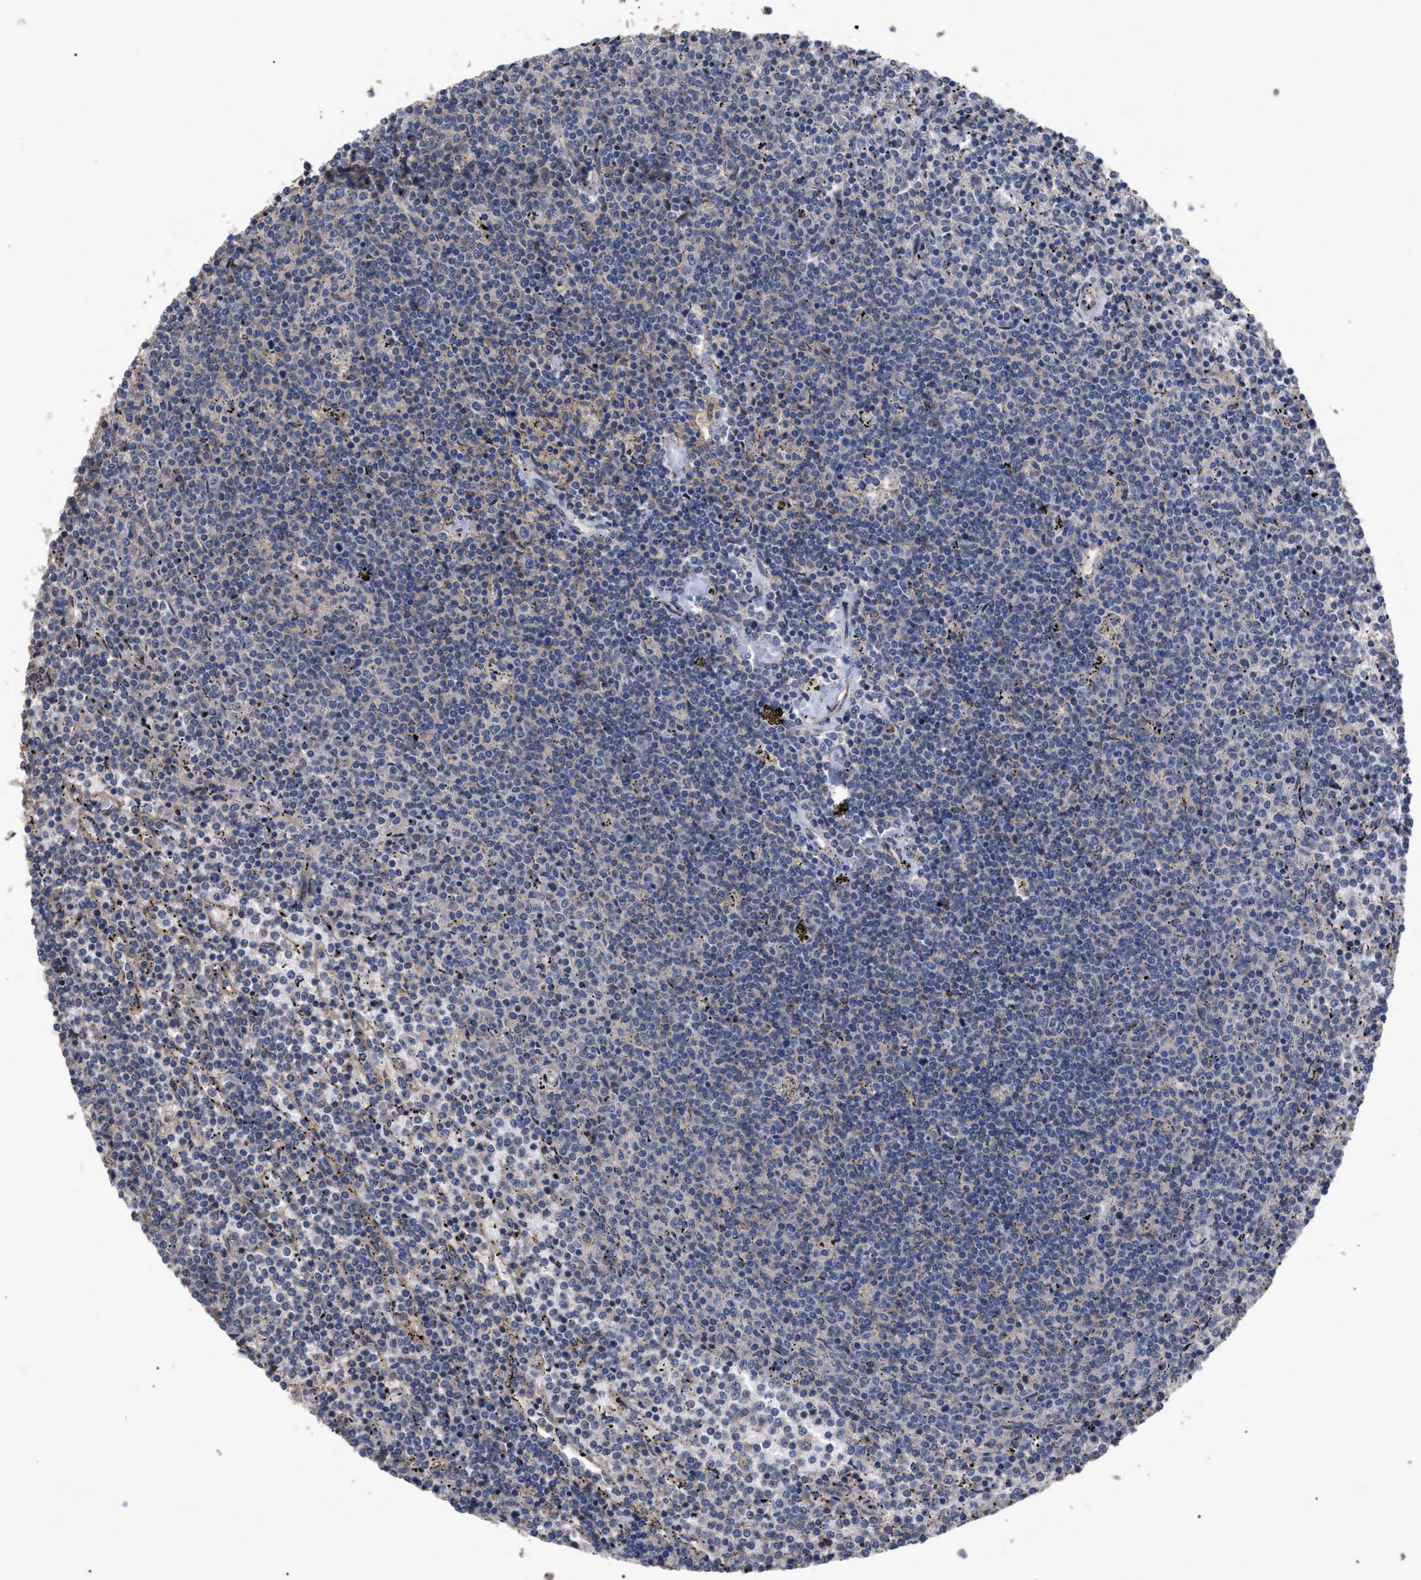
{"staining": {"intensity": "weak", "quantity": "<25%", "location": "cytoplasmic/membranous"}, "tissue": "lymphoma", "cell_type": "Tumor cells", "image_type": "cancer", "snomed": [{"axis": "morphology", "description": "Malignant lymphoma, non-Hodgkin's type, Low grade"}, {"axis": "topography", "description": "Spleen"}], "caption": "High magnification brightfield microscopy of low-grade malignant lymphoma, non-Hodgkin's type stained with DAB (brown) and counterstained with hematoxylin (blue): tumor cells show no significant expression.", "gene": "BTN2A1", "patient": {"sex": "female", "age": 50}}